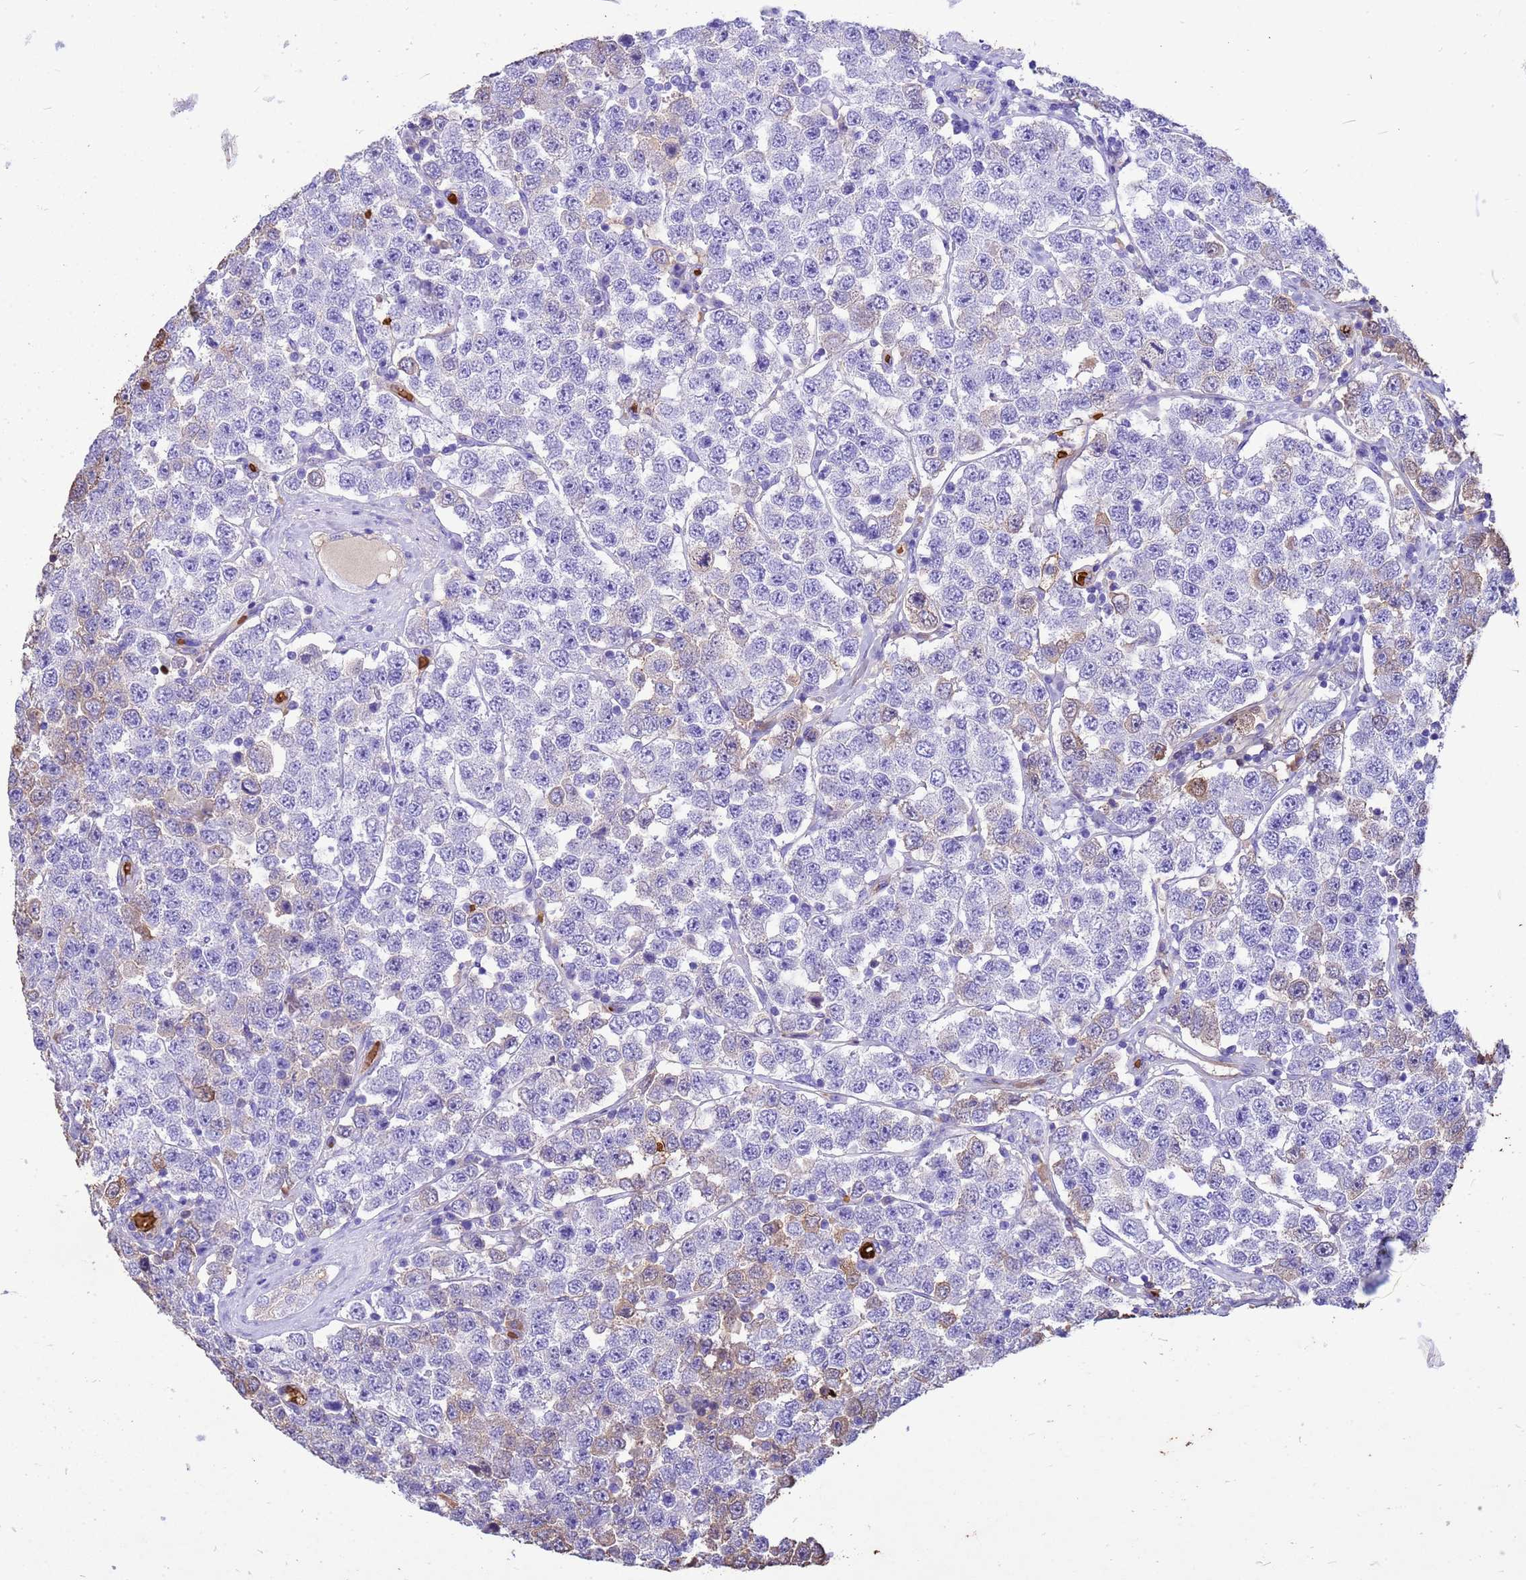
{"staining": {"intensity": "negative", "quantity": "none", "location": "none"}, "tissue": "testis cancer", "cell_type": "Tumor cells", "image_type": "cancer", "snomed": [{"axis": "morphology", "description": "Seminoma, NOS"}, {"axis": "topography", "description": "Testis"}], "caption": "Tumor cells are negative for protein expression in human seminoma (testis). Nuclei are stained in blue.", "gene": "HBA2", "patient": {"sex": "male", "age": 28}}